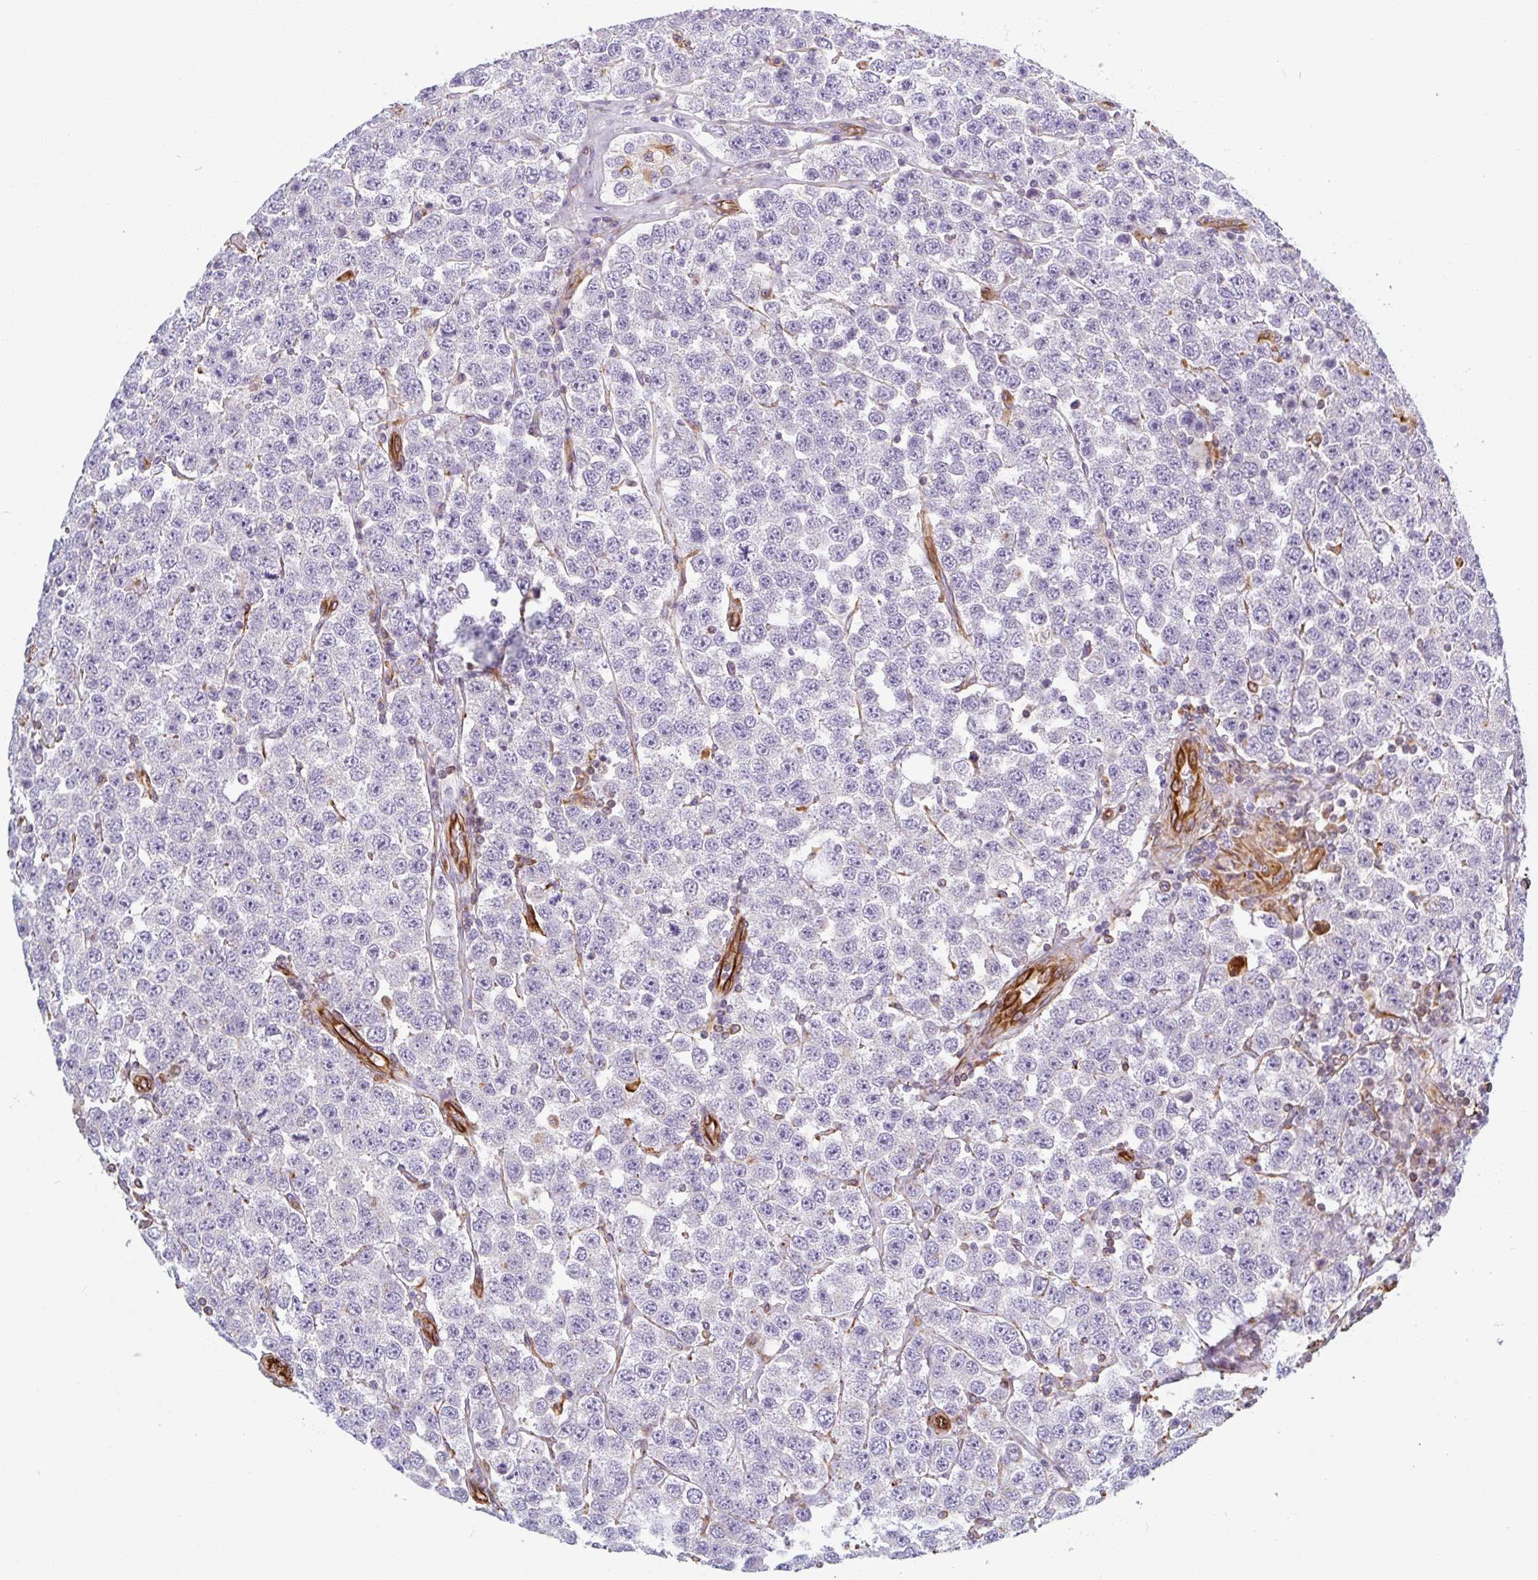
{"staining": {"intensity": "weak", "quantity": "<25%", "location": "cytoplasmic/membranous"}, "tissue": "testis cancer", "cell_type": "Tumor cells", "image_type": "cancer", "snomed": [{"axis": "morphology", "description": "Seminoma, NOS"}, {"axis": "topography", "description": "Testis"}], "caption": "Seminoma (testis) was stained to show a protein in brown. There is no significant positivity in tumor cells.", "gene": "PPFIA1", "patient": {"sex": "male", "age": 28}}